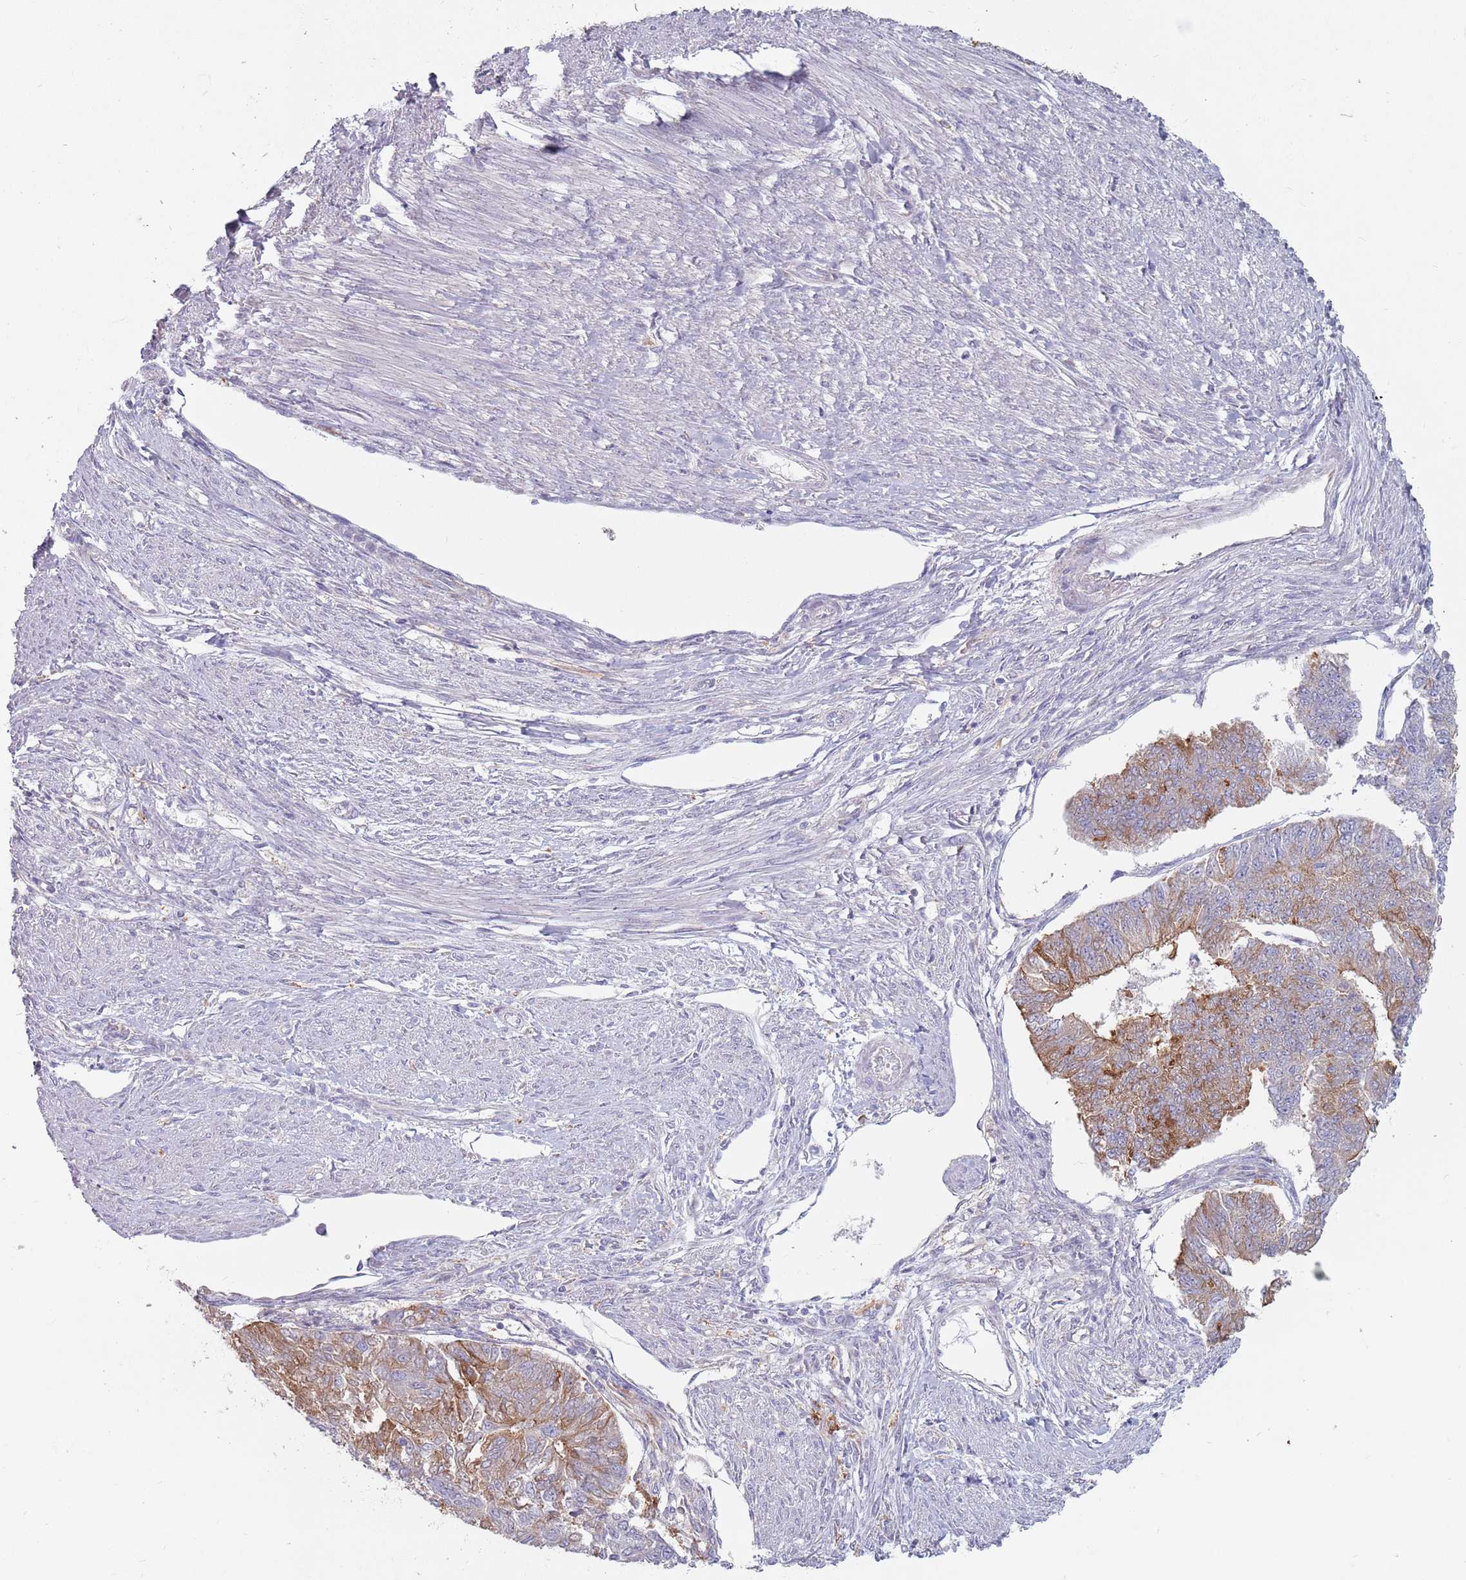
{"staining": {"intensity": "moderate", "quantity": "<25%", "location": "cytoplasmic/membranous"}, "tissue": "endometrial cancer", "cell_type": "Tumor cells", "image_type": "cancer", "snomed": [{"axis": "morphology", "description": "Adenocarcinoma, NOS"}, {"axis": "topography", "description": "Endometrium"}], "caption": "Immunohistochemical staining of human endometrial adenocarcinoma displays moderate cytoplasmic/membranous protein staining in approximately <25% of tumor cells.", "gene": "DXO", "patient": {"sex": "female", "age": 32}}